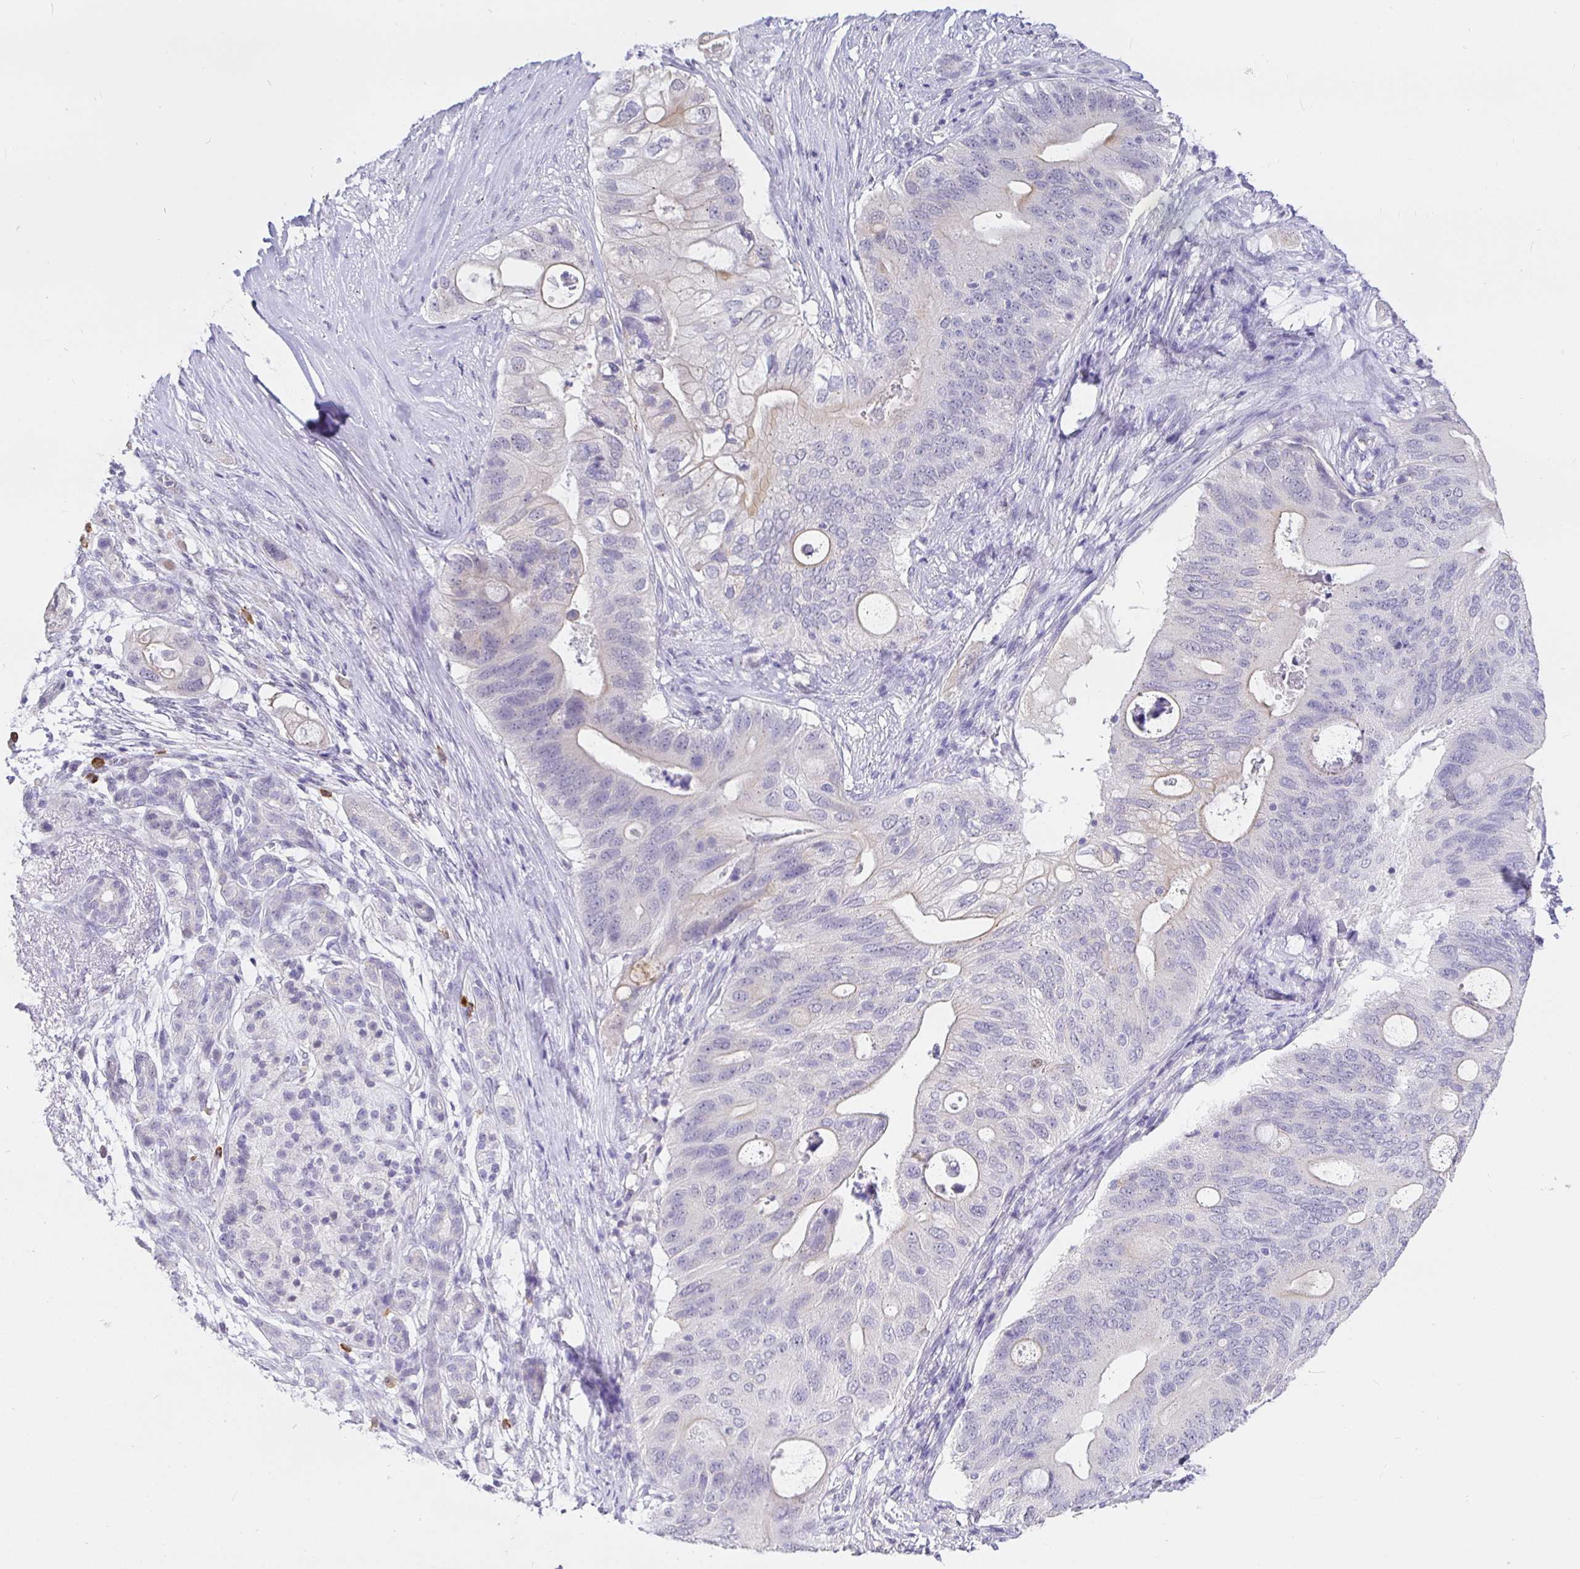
{"staining": {"intensity": "weak", "quantity": "<25%", "location": "cytoplasmic/membranous"}, "tissue": "pancreatic cancer", "cell_type": "Tumor cells", "image_type": "cancer", "snomed": [{"axis": "morphology", "description": "Adenocarcinoma, NOS"}, {"axis": "topography", "description": "Pancreas"}], "caption": "Immunohistochemical staining of human pancreatic cancer (adenocarcinoma) shows no significant staining in tumor cells.", "gene": "EZHIP", "patient": {"sex": "female", "age": 72}}